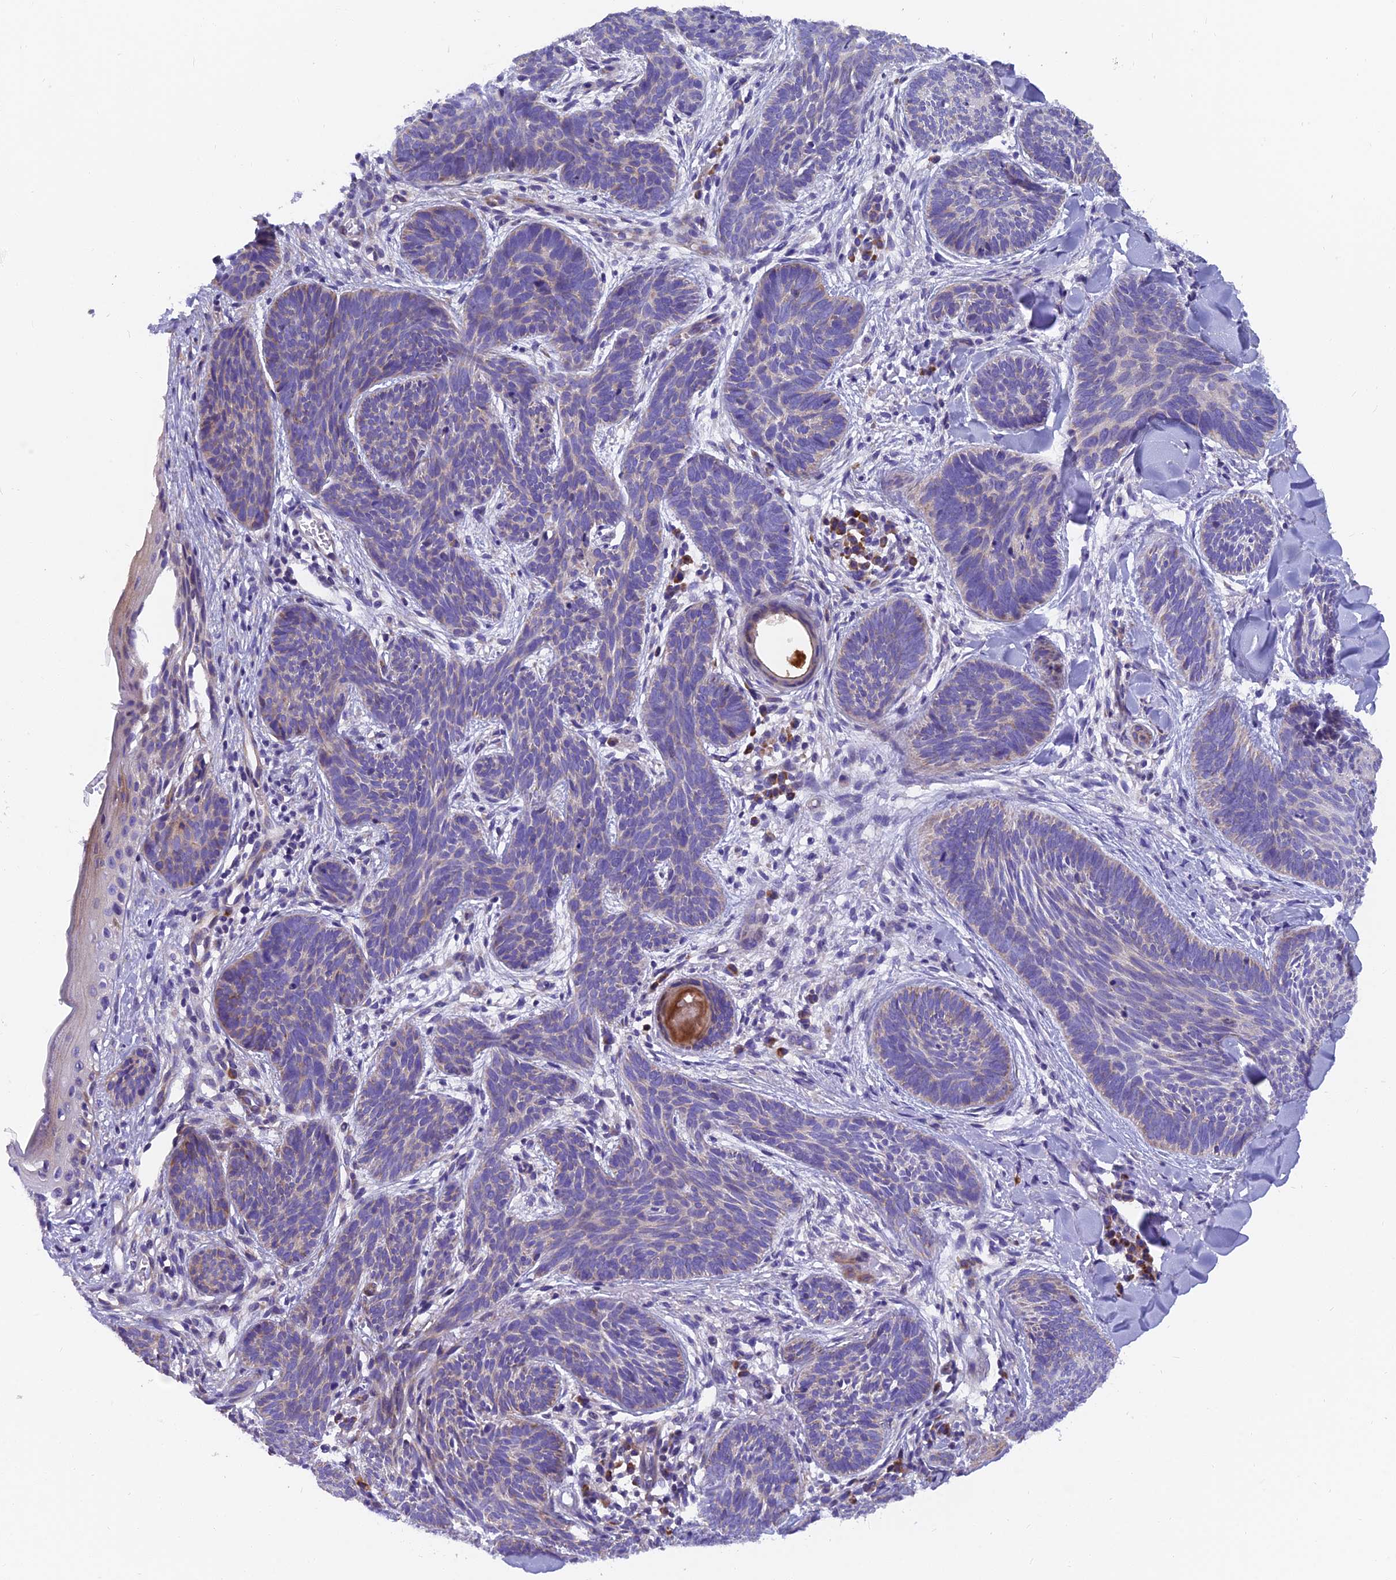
{"staining": {"intensity": "weak", "quantity": "<25%", "location": "cytoplasmic/membranous"}, "tissue": "skin cancer", "cell_type": "Tumor cells", "image_type": "cancer", "snomed": [{"axis": "morphology", "description": "Basal cell carcinoma"}, {"axis": "topography", "description": "Skin"}], "caption": "An image of basal cell carcinoma (skin) stained for a protein reveals no brown staining in tumor cells.", "gene": "MVB12A", "patient": {"sex": "female", "age": 81}}